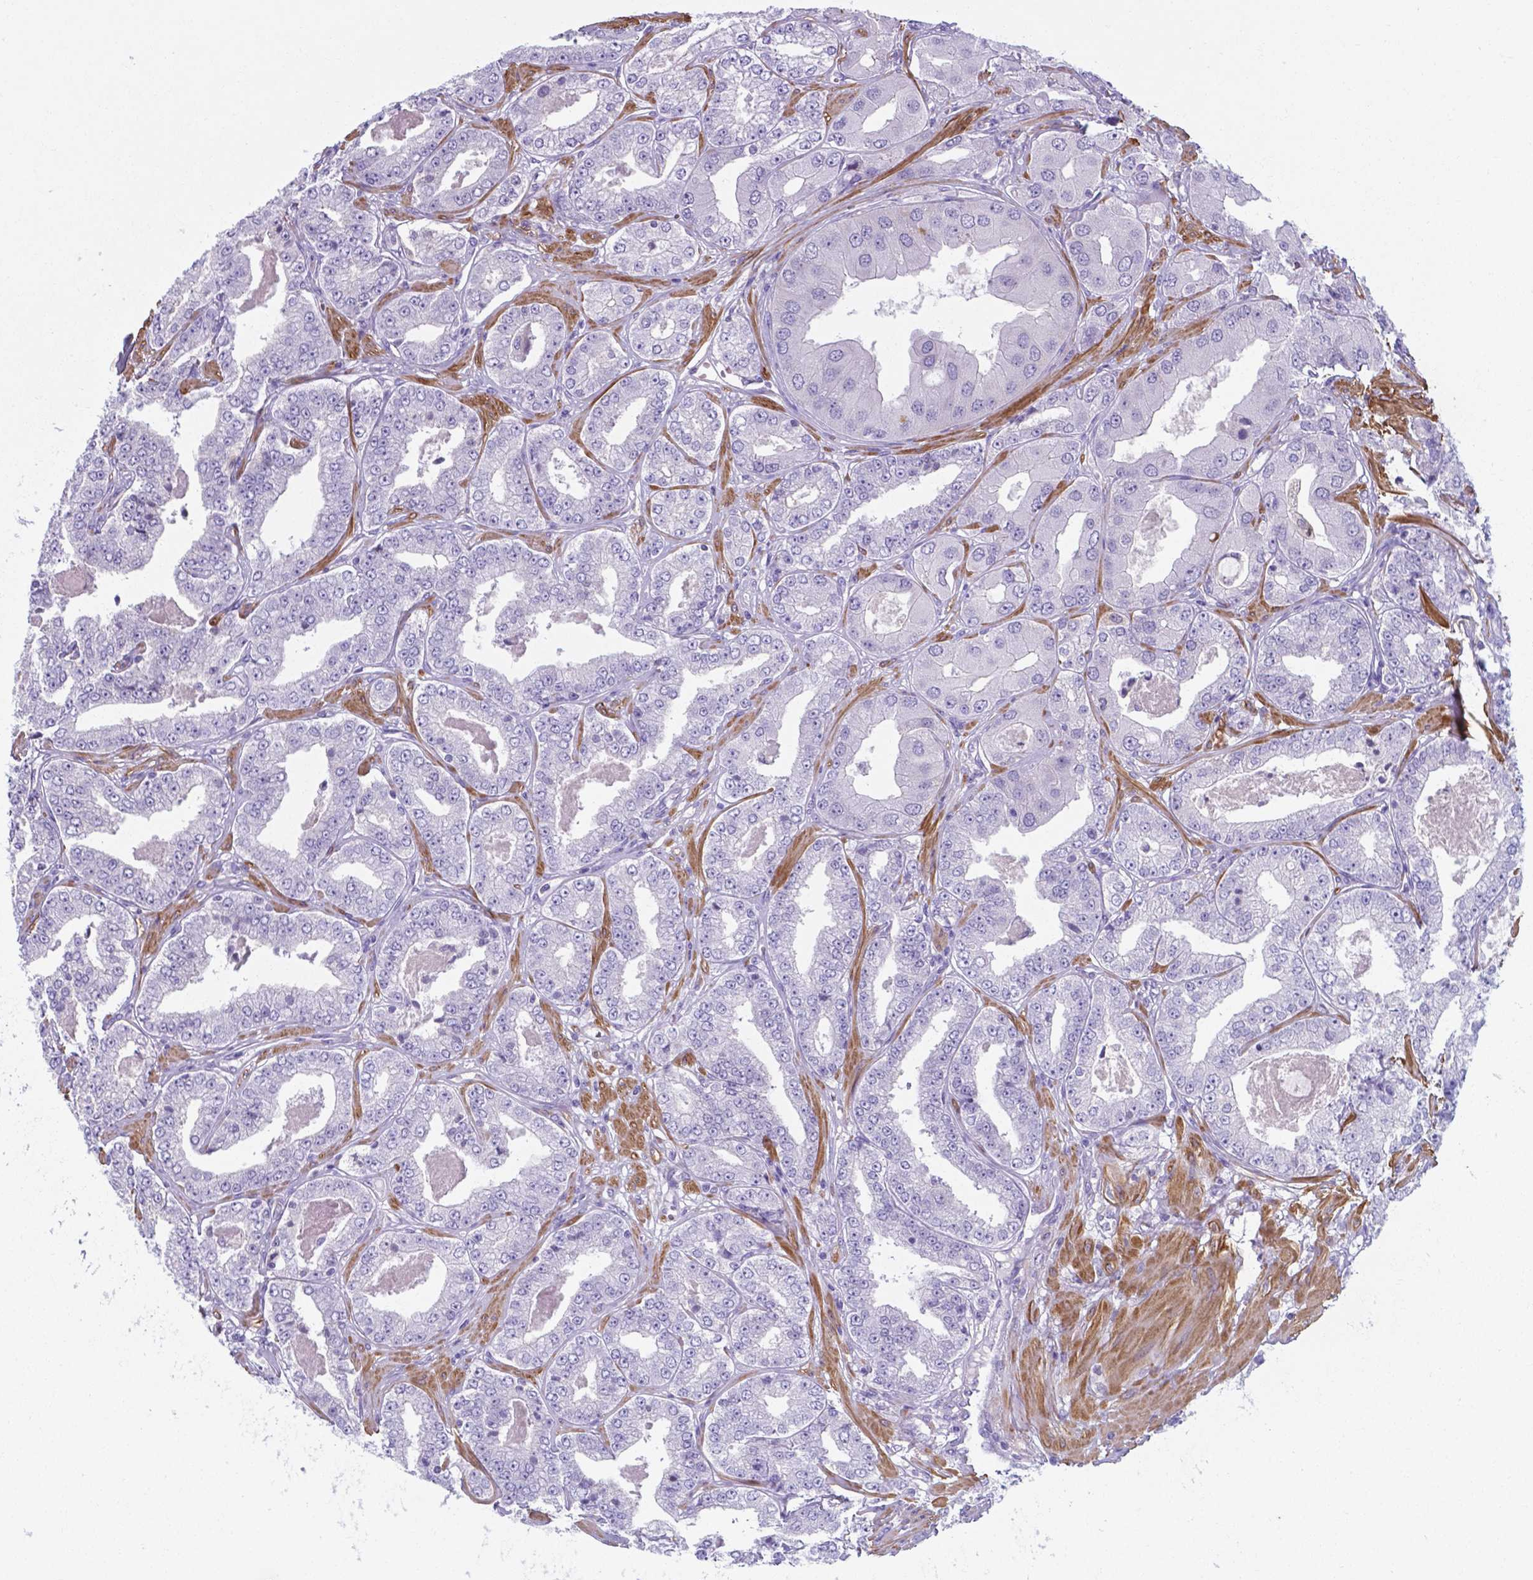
{"staining": {"intensity": "negative", "quantity": "none", "location": "none"}, "tissue": "prostate cancer", "cell_type": "Tumor cells", "image_type": "cancer", "snomed": [{"axis": "morphology", "description": "Adenocarcinoma, Low grade"}, {"axis": "topography", "description": "Prostate"}], "caption": "The immunohistochemistry micrograph has no significant positivity in tumor cells of prostate low-grade adenocarcinoma tissue.", "gene": "AP5B1", "patient": {"sex": "male", "age": 60}}